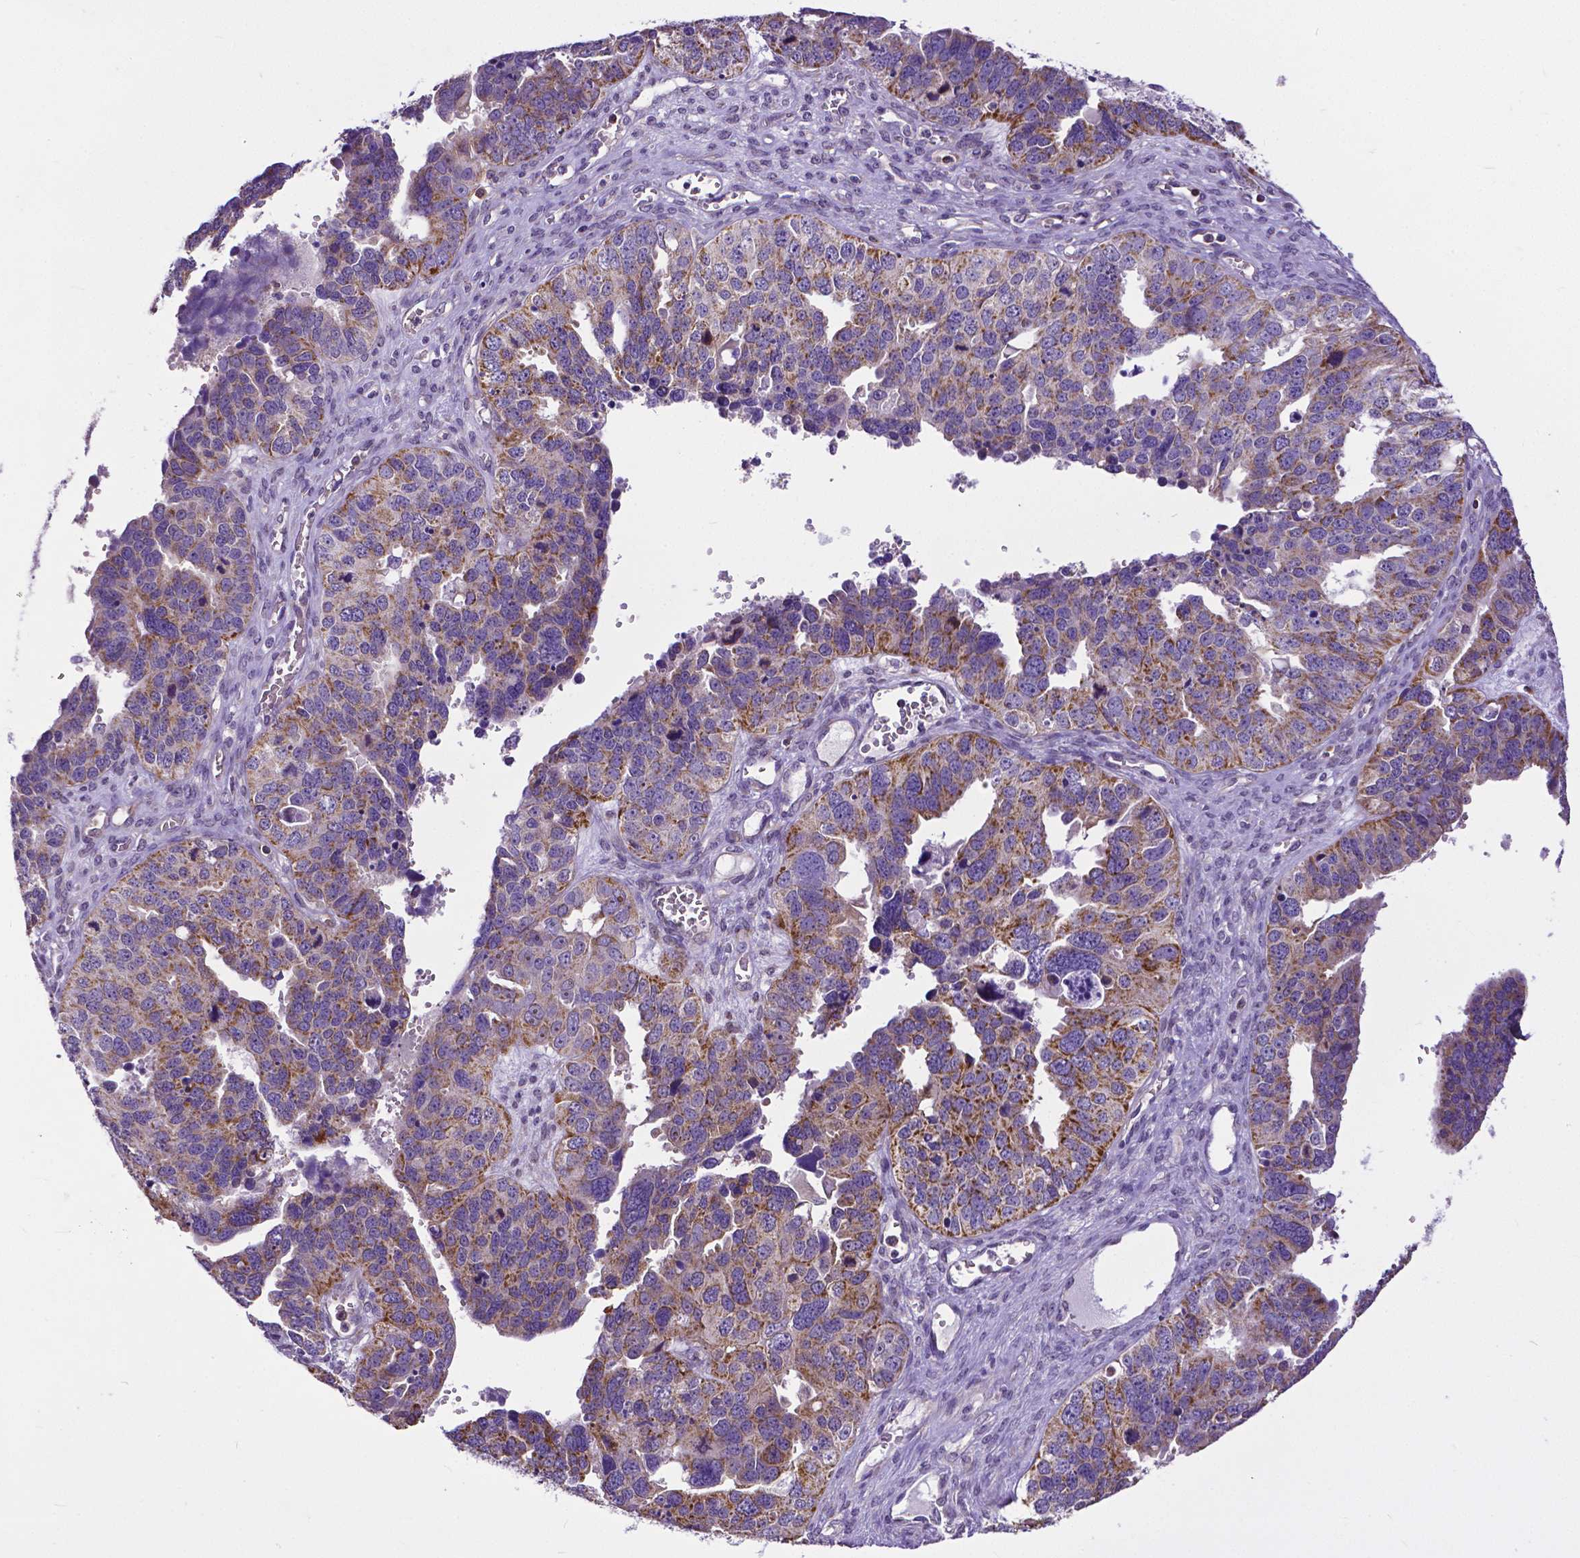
{"staining": {"intensity": "moderate", "quantity": ">75%", "location": "cytoplasmic/membranous"}, "tissue": "ovarian cancer", "cell_type": "Tumor cells", "image_type": "cancer", "snomed": [{"axis": "morphology", "description": "Cystadenocarcinoma, serous, NOS"}, {"axis": "topography", "description": "Ovary"}], "caption": "The image shows staining of serous cystadenocarcinoma (ovarian), revealing moderate cytoplasmic/membranous protein expression (brown color) within tumor cells.", "gene": "MCL1", "patient": {"sex": "female", "age": 76}}